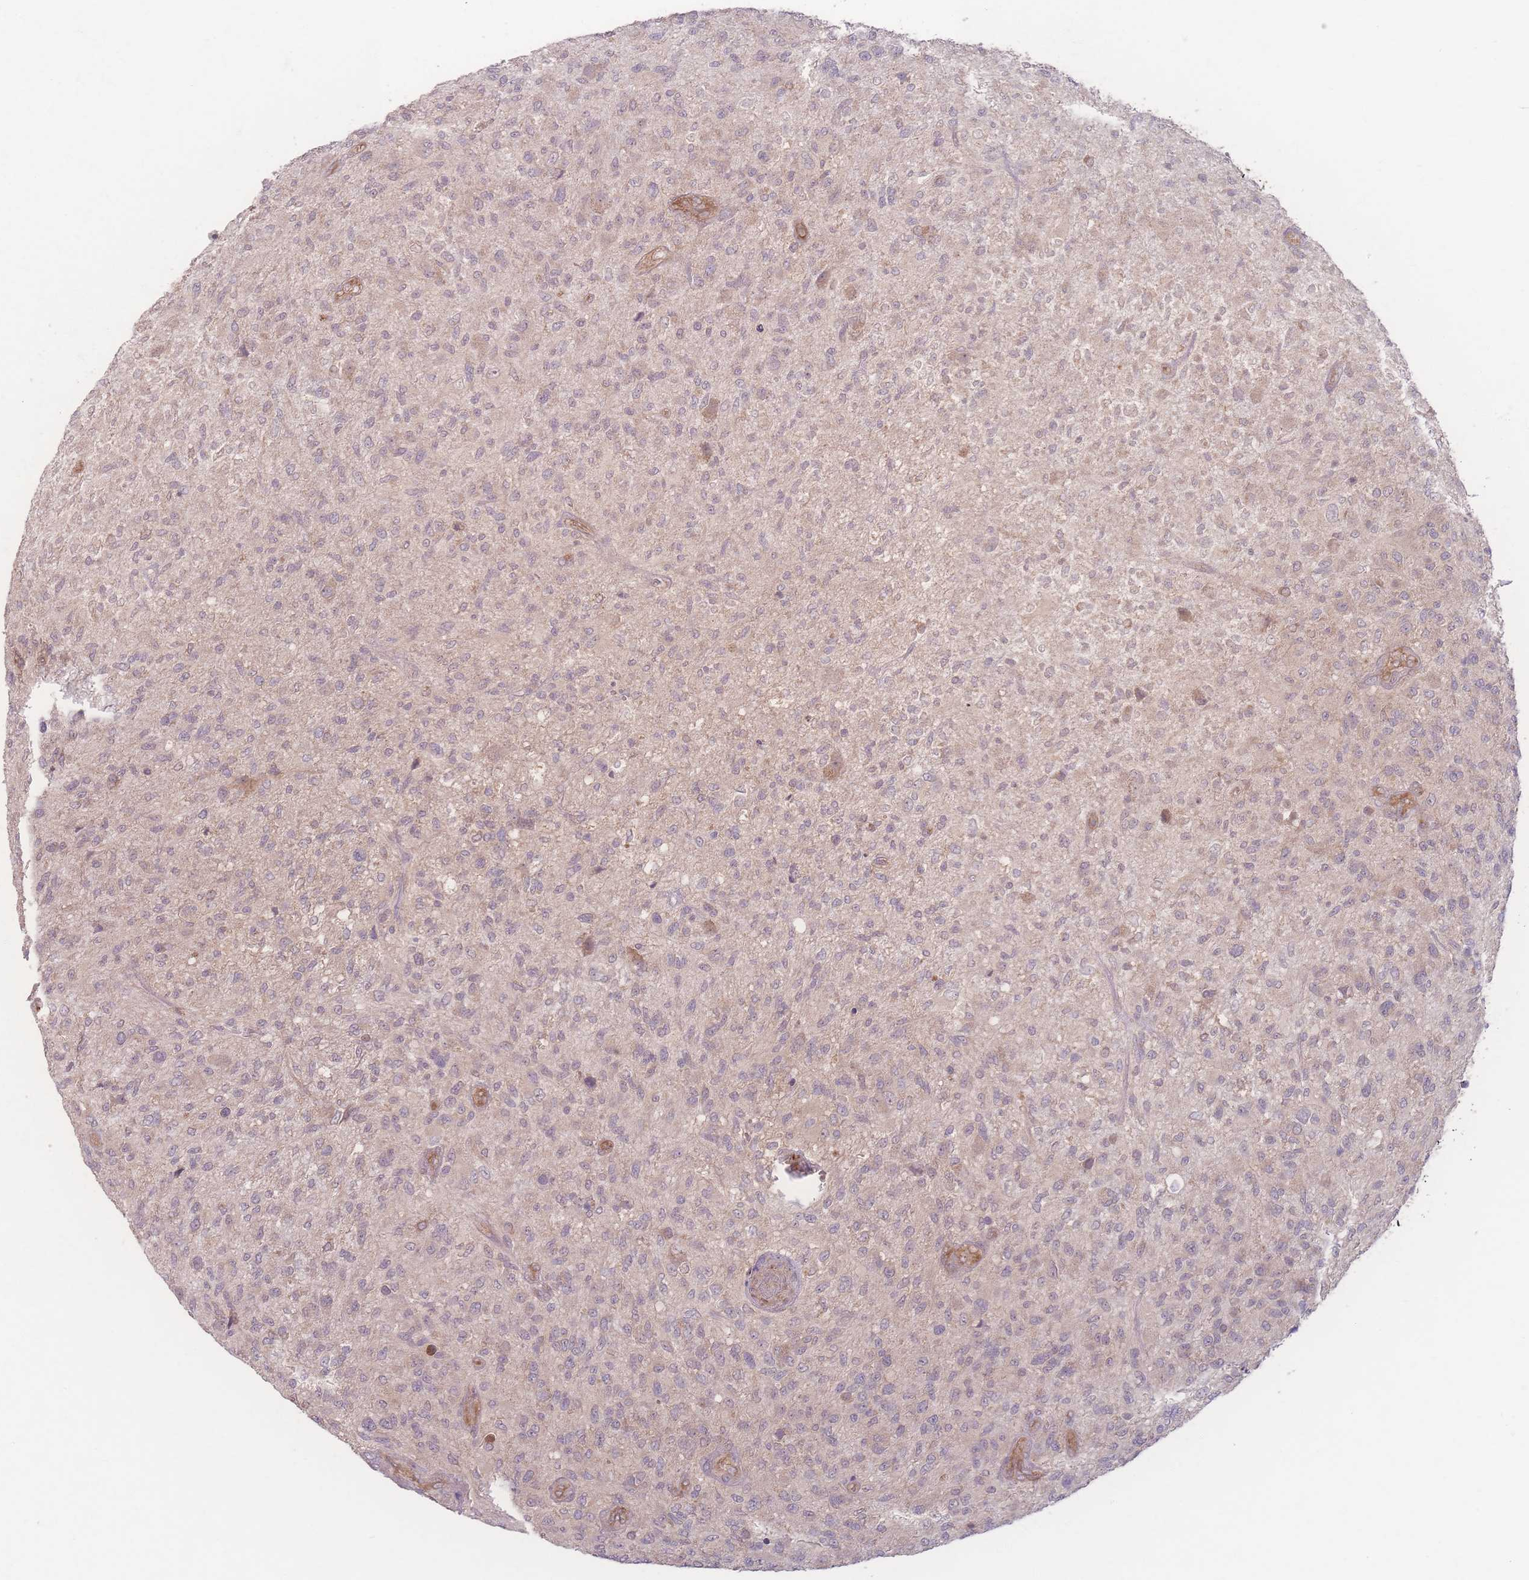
{"staining": {"intensity": "weak", "quantity": "25%-75%", "location": "cytoplasmic/membranous"}, "tissue": "glioma", "cell_type": "Tumor cells", "image_type": "cancer", "snomed": [{"axis": "morphology", "description": "Glioma, malignant, High grade"}, {"axis": "topography", "description": "Brain"}], "caption": "There is low levels of weak cytoplasmic/membranous expression in tumor cells of high-grade glioma (malignant), as demonstrated by immunohistochemical staining (brown color).", "gene": "INSR", "patient": {"sex": "male", "age": 47}}